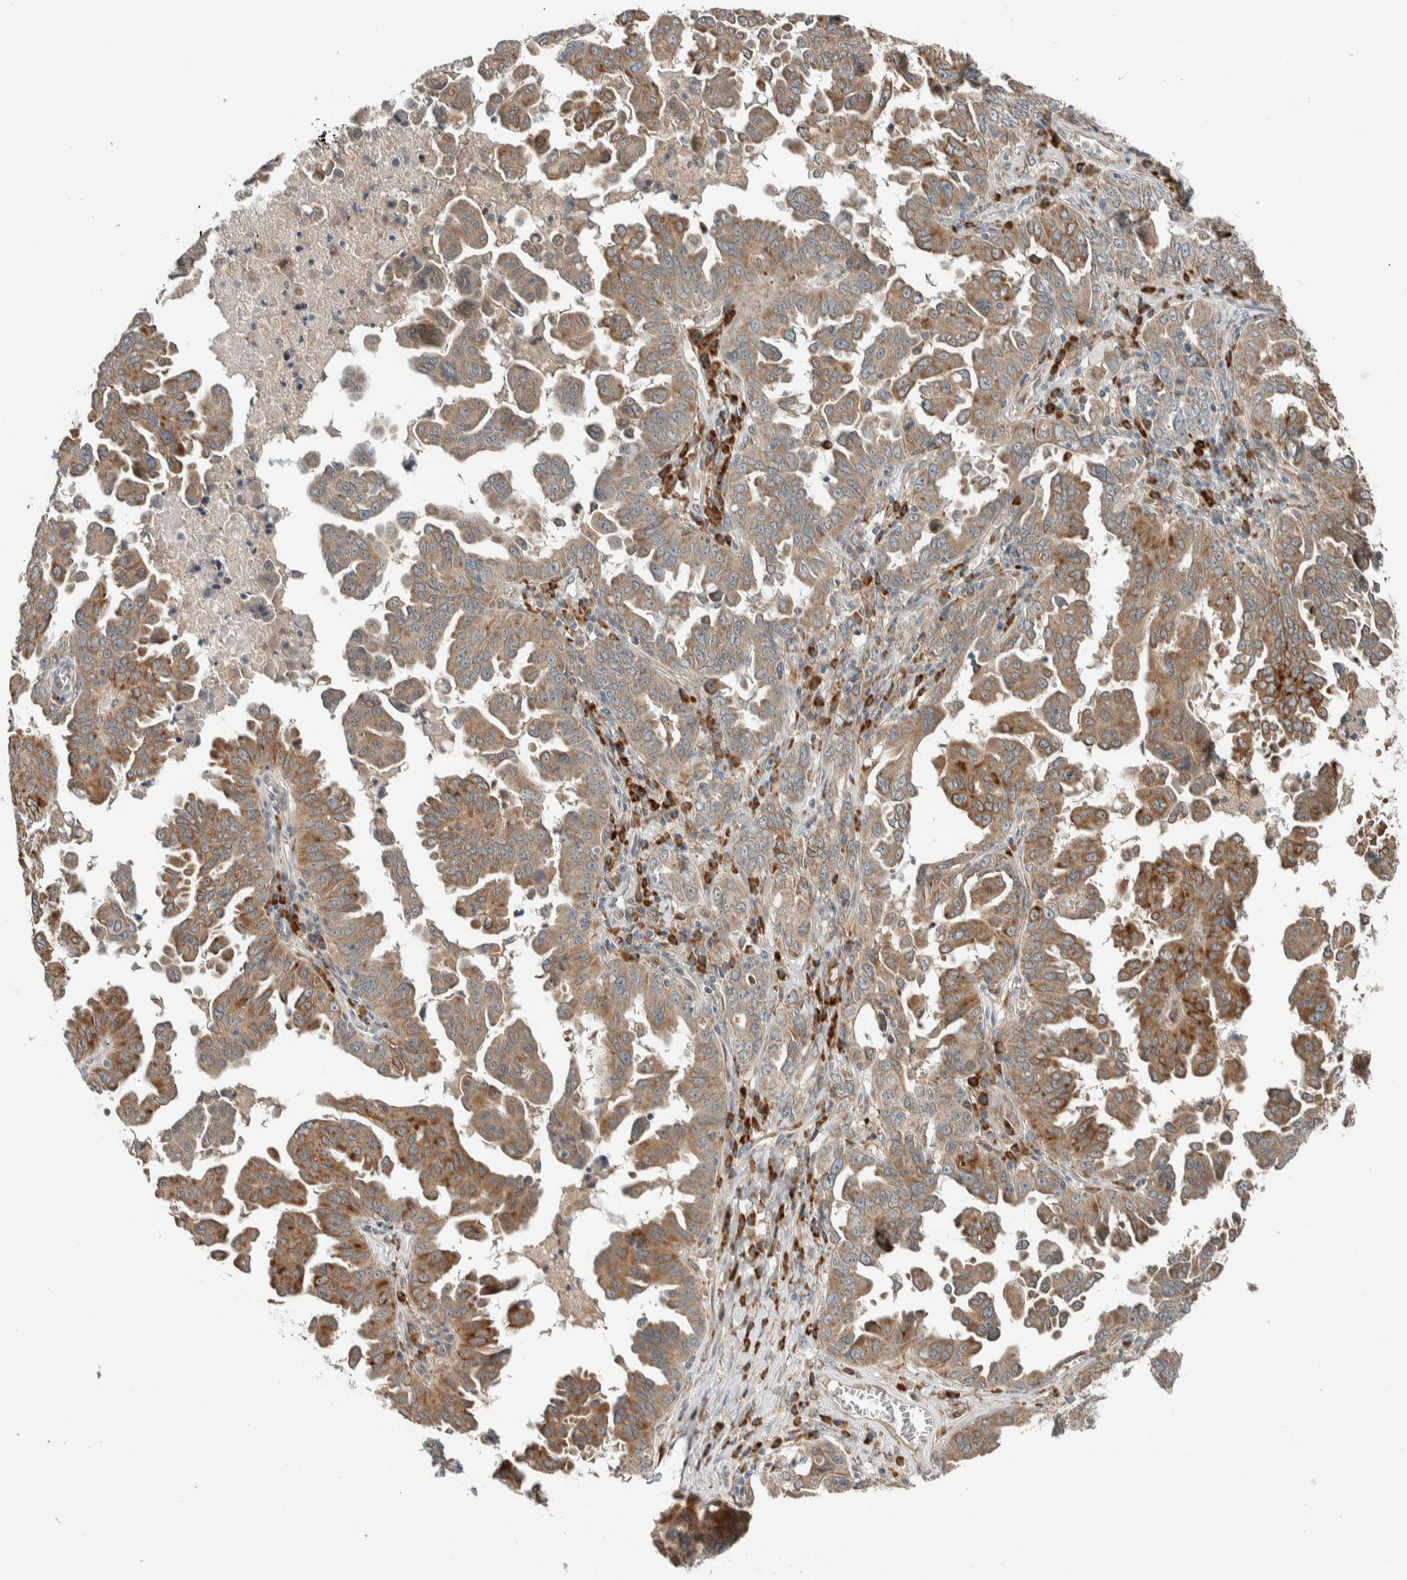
{"staining": {"intensity": "moderate", "quantity": ">75%", "location": "cytoplasmic/membranous"}, "tissue": "ovarian cancer", "cell_type": "Tumor cells", "image_type": "cancer", "snomed": [{"axis": "morphology", "description": "Carcinoma, endometroid"}, {"axis": "topography", "description": "Ovary"}], "caption": "Ovarian endometroid carcinoma tissue reveals moderate cytoplasmic/membranous positivity in approximately >75% of tumor cells, visualized by immunohistochemistry. (DAB (3,3'-diaminobenzidine) IHC with brightfield microscopy, high magnification).", "gene": "CTBP2", "patient": {"sex": "female", "age": 62}}